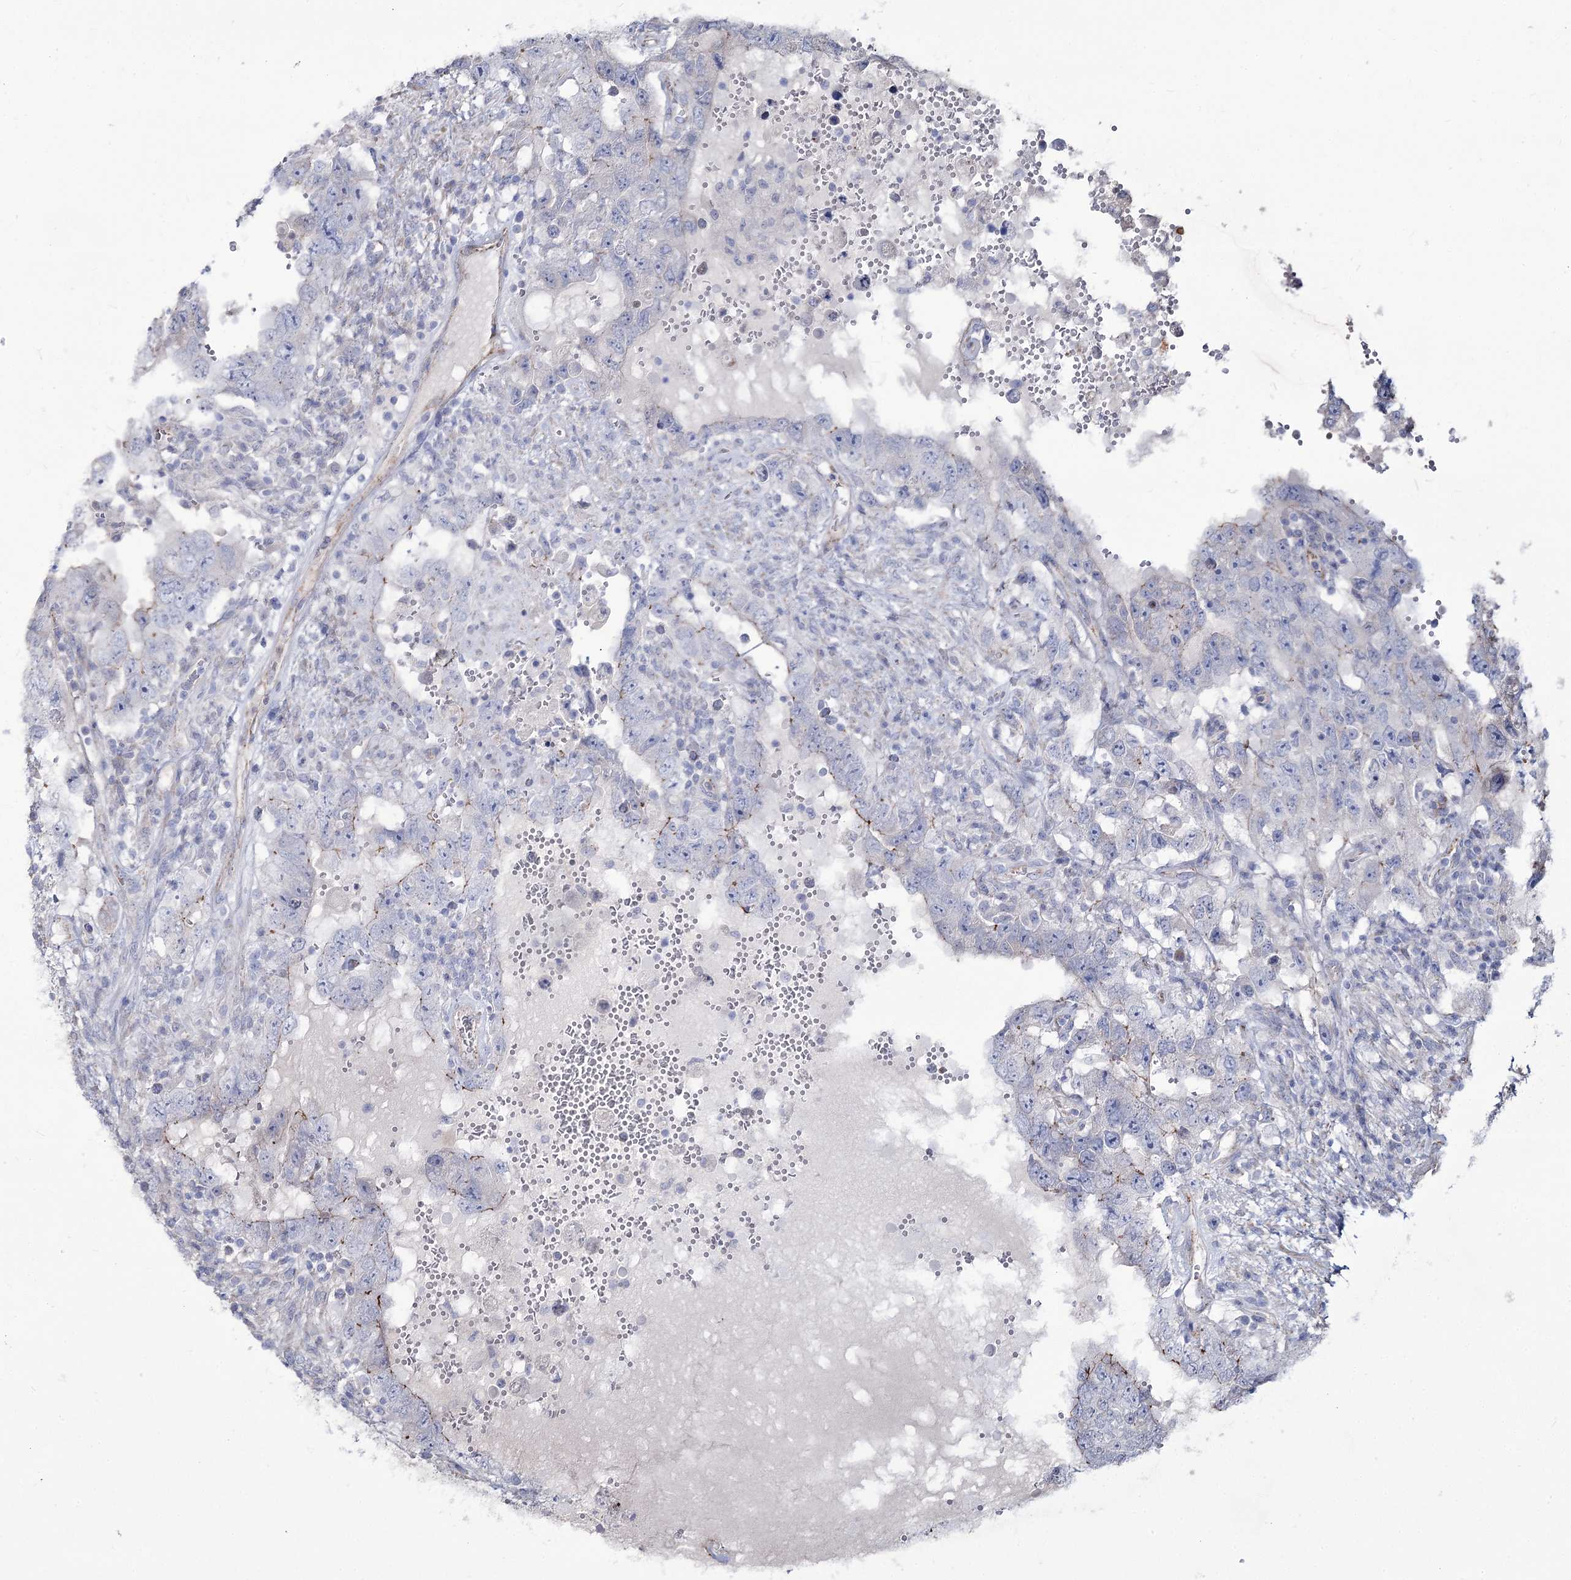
{"staining": {"intensity": "negative", "quantity": "none", "location": "none"}, "tissue": "testis cancer", "cell_type": "Tumor cells", "image_type": "cancer", "snomed": [{"axis": "morphology", "description": "Carcinoma, Embryonal, NOS"}, {"axis": "topography", "description": "Testis"}], "caption": "Immunohistochemical staining of testis embryonal carcinoma exhibits no significant staining in tumor cells.", "gene": "ME3", "patient": {"sex": "male", "age": 26}}